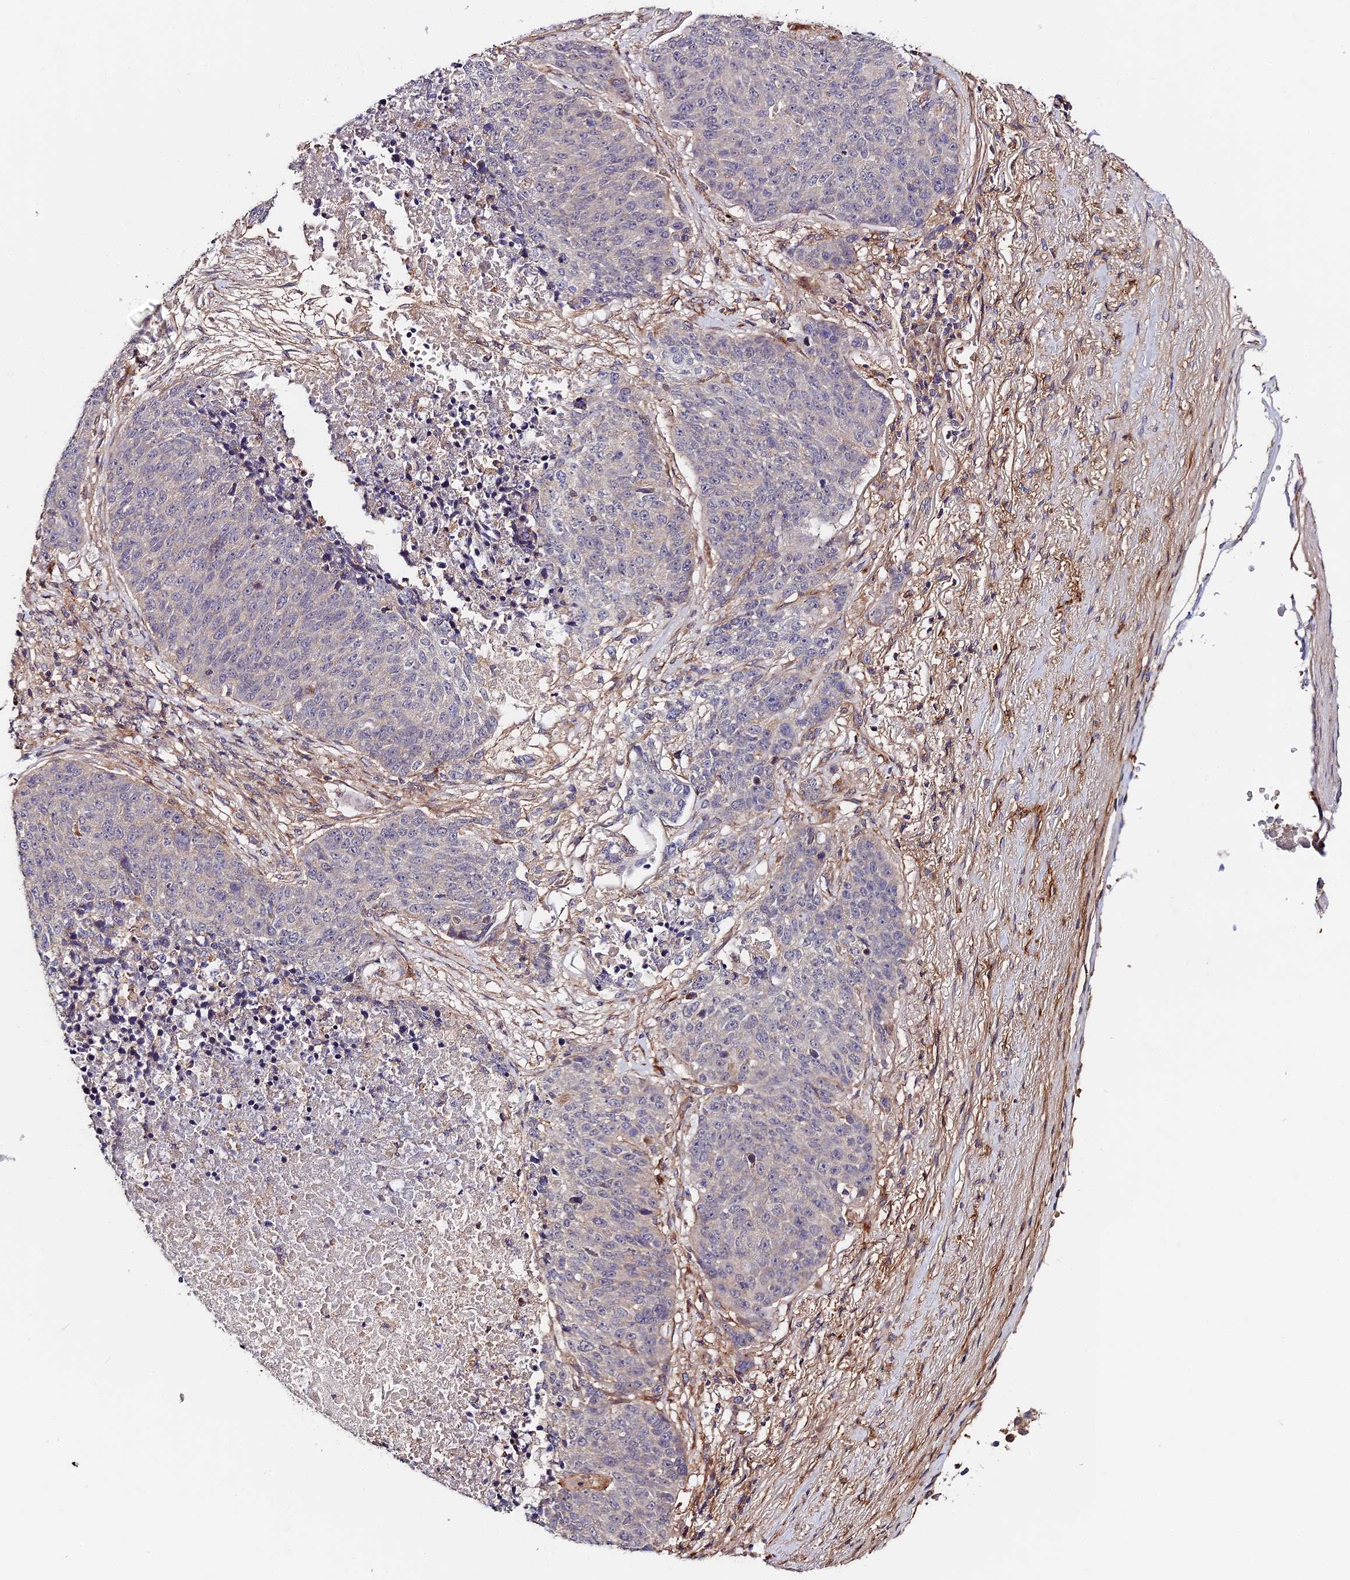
{"staining": {"intensity": "negative", "quantity": "none", "location": "none"}, "tissue": "lung cancer", "cell_type": "Tumor cells", "image_type": "cancer", "snomed": [{"axis": "morphology", "description": "Normal tissue, NOS"}, {"axis": "morphology", "description": "Squamous cell carcinoma, NOS"}, {"axis": "topography", "description": "Lymph node"}, {"axis": "topography", "description": "Lung"}], "caption": "A high-resolution micrograph shows IHC staining of lung cancer (squamous cell carcinoma), which displays no significant expression in tumor cells.", "gene": "MISP3", "patient": {"sex": "male", "age": 66}}